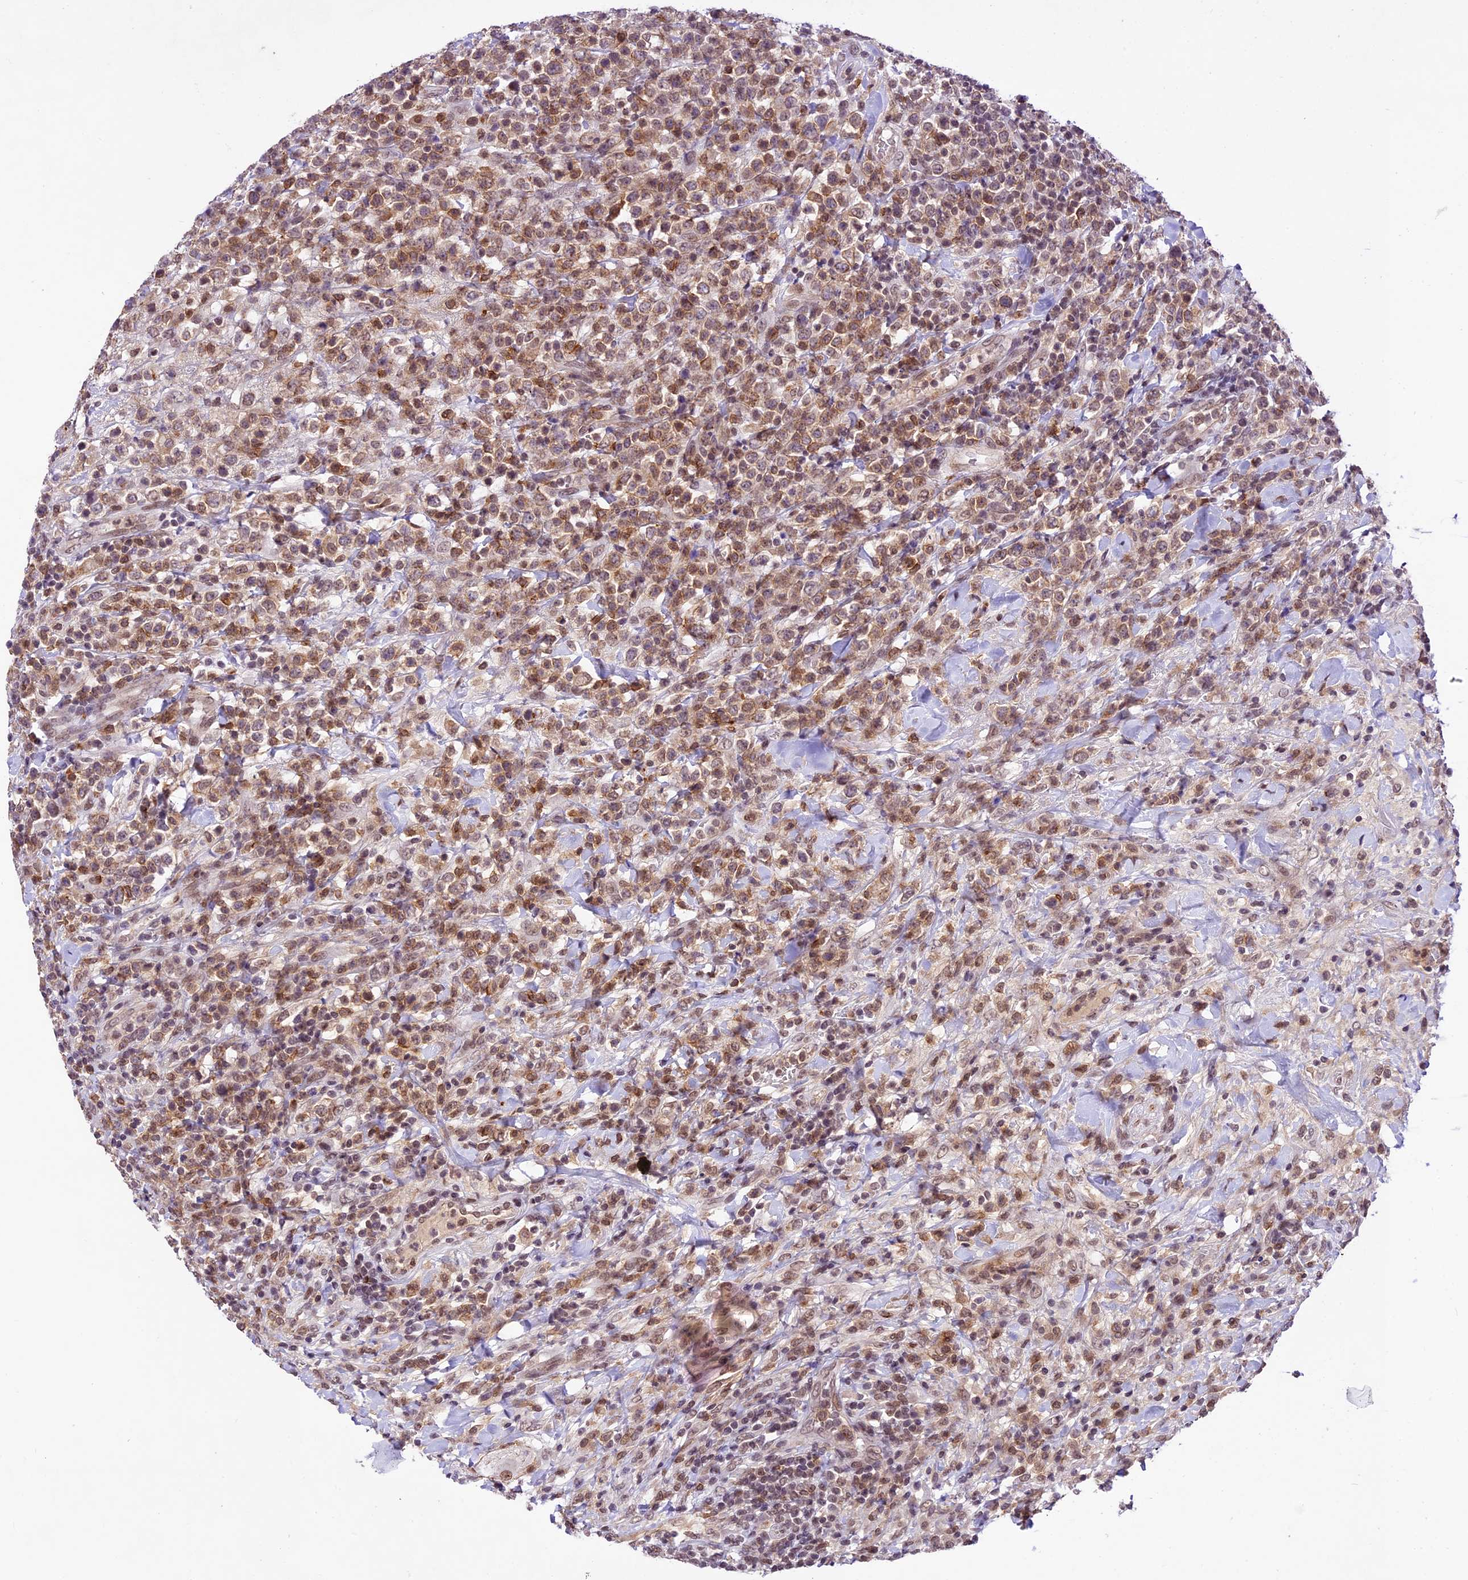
{"staining": {"intensity": "moderate", "quantity": ">75%", "location": "cytoplasmic/membranous"}, "tissue": "lymphoma", "cell_type": "Tumor cells", "image_type": "cancer", "snomed": [{"axis": "morphology", "description": "Malignant lymphoma, non-Hodgkin's type, High grade"}, {"axis": "topography", "description": "Colon"}], "caption": "Immunohistochemistry (IHC) of human malignant lymphoma, non-Hodgkin's type (high-grade) reveals medium levels of moderate cytoplasmic/membranous expression in approximately >75% of tumor cells.", "gene": "SHKBP1", "patient": {"sex": "female", "age": 53}}